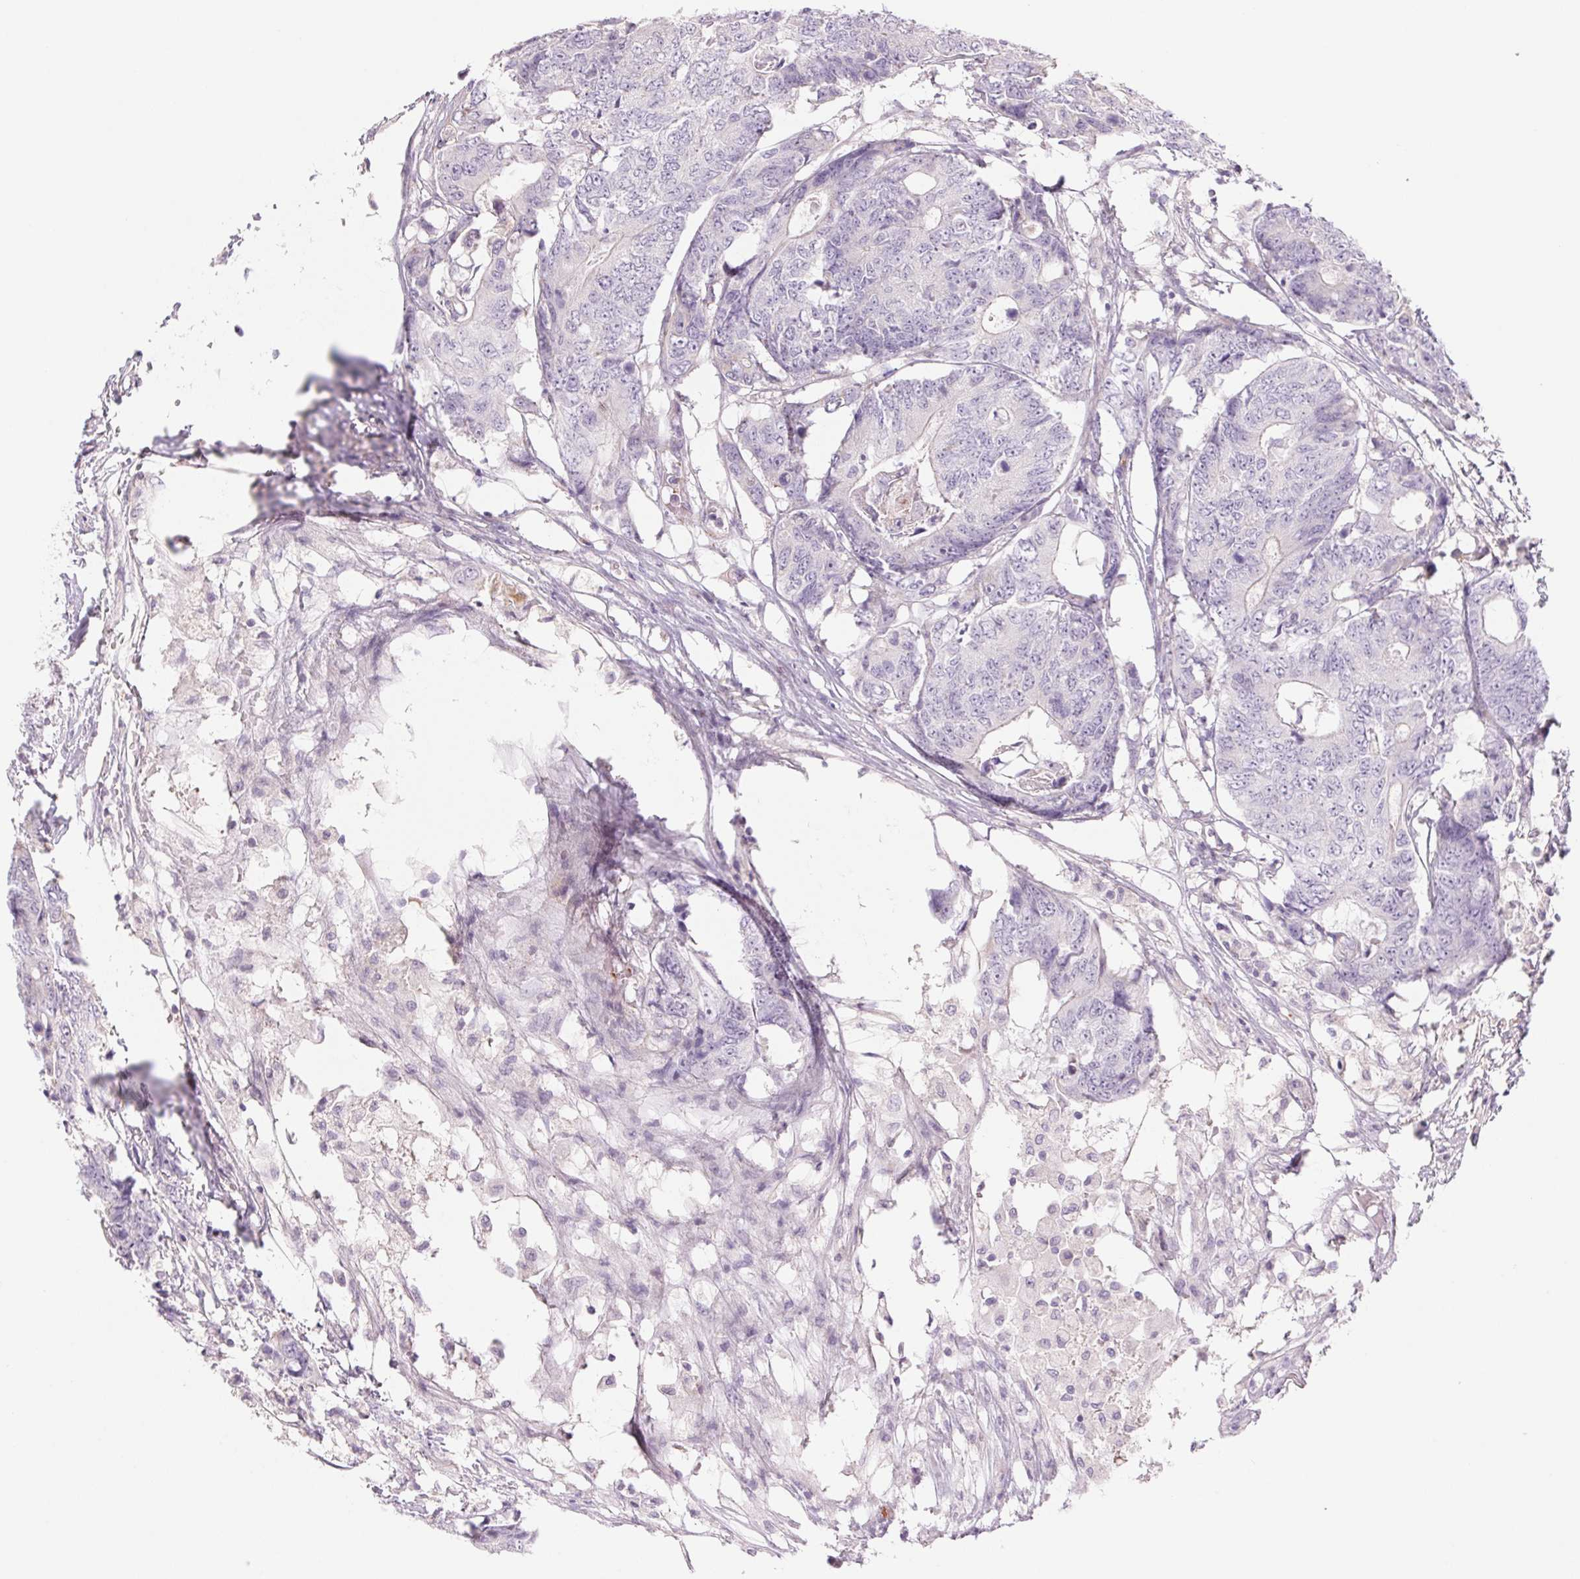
{"staining": {"intensity": "negative", "quantity": "none", "location": "none"}, "tissue": "colorectal cancer", "cell_type": "Tumor cells", "image_type": "cancer", "snomed": [{"axis": "morphology", "description": "Adenocarcinoma, NOS"}, {"axis": "topography", "description": "Colon"}], "caption": "Immunohistochemistry micrograph of human adenocarcinoma (colorectal) stained for a protein (brown), which shows no expression in tumor cells.", "gene": "MS4A13", "patient": {"sex": "female", "age": 48}}